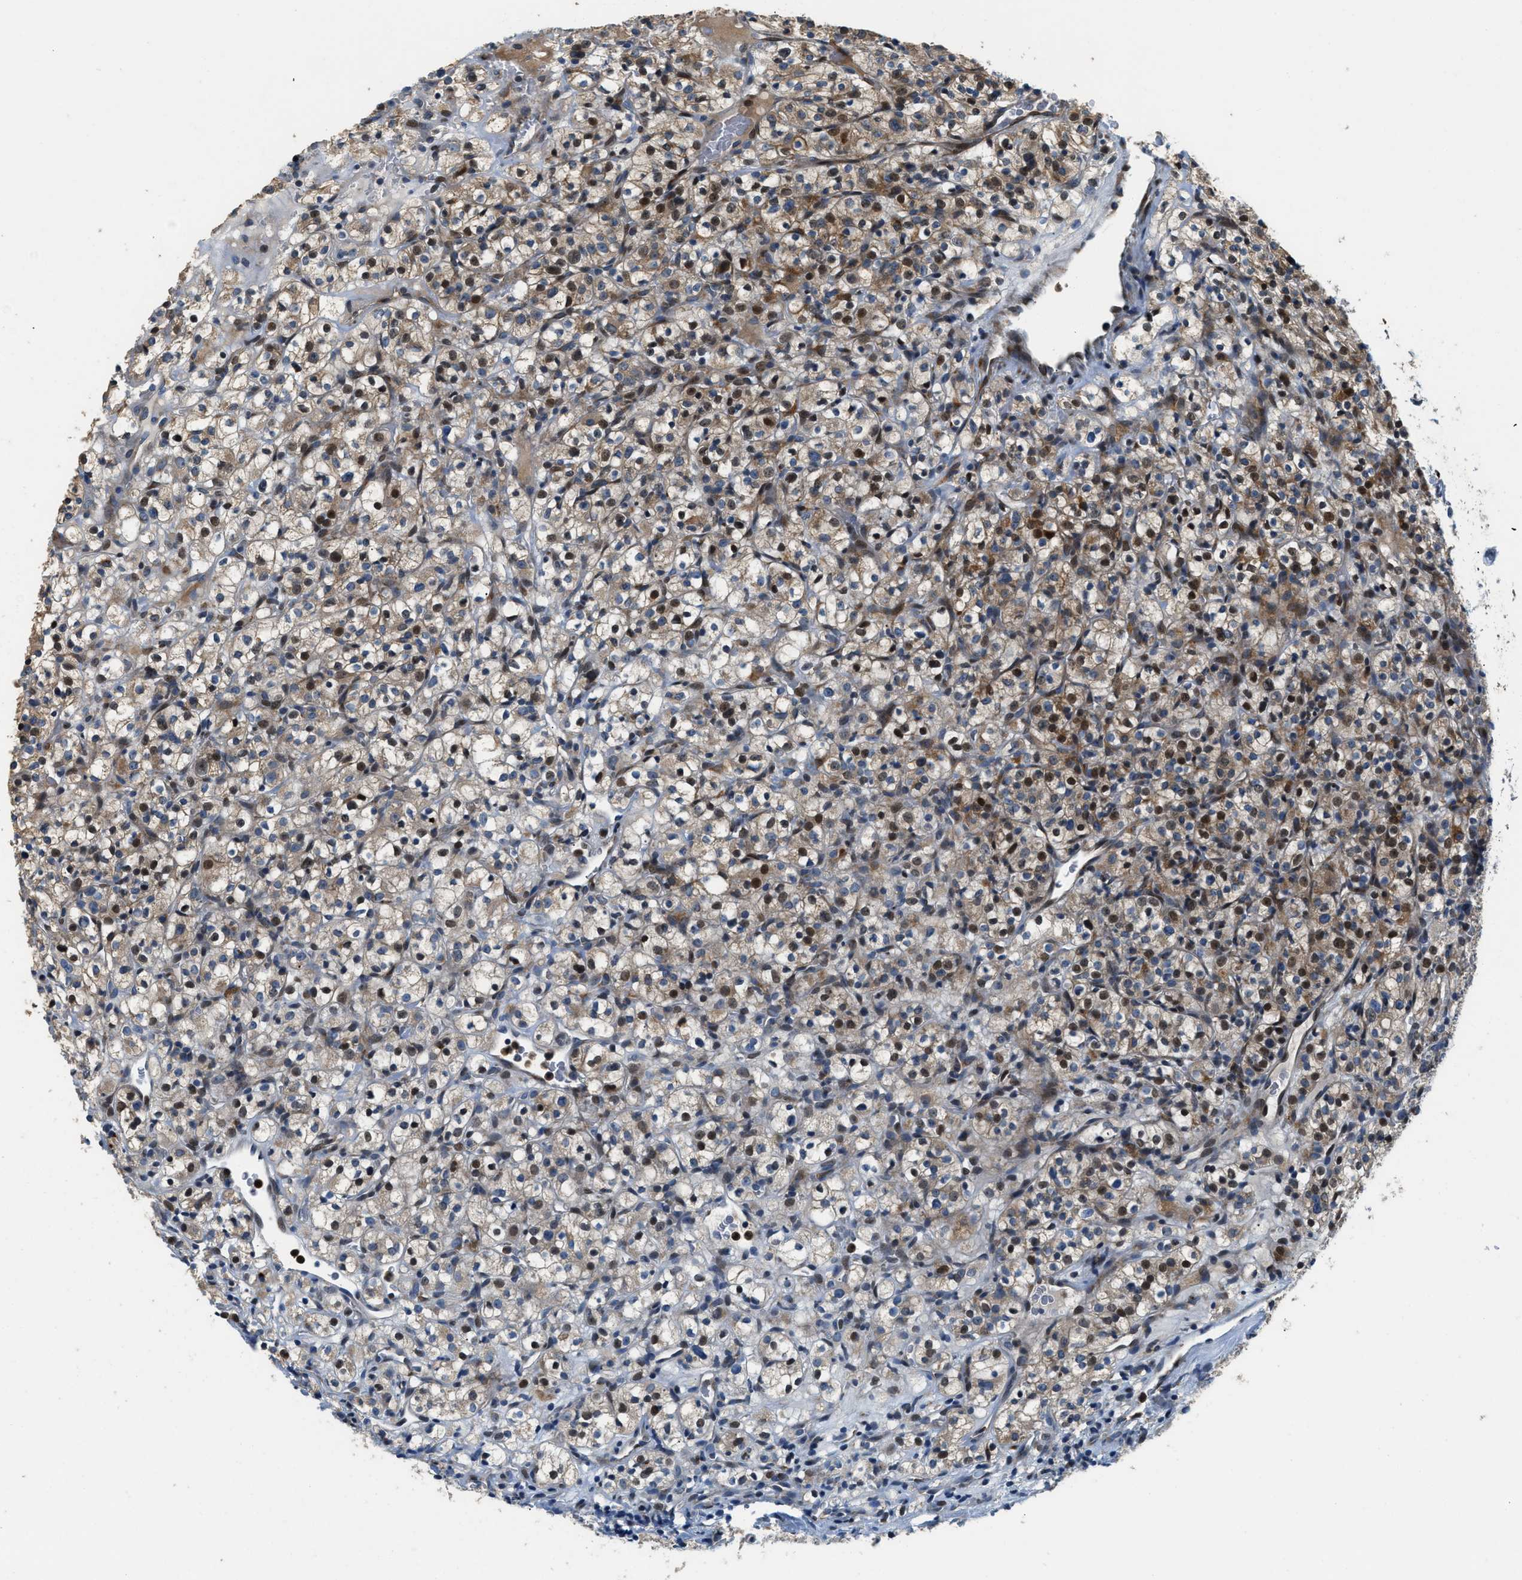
{"staining": {"intensity": "moderate", "quantity": "25%-75%", "location": "cytoplasmic/membranous,nuclear"}, "tissue": "renal cancer", "cell_type": "Tumor cells", "image_type": "cancer", "snomed": [{"axis": "morphology", "description": "Normal tissue, NOS"}, {"axis": "morphology", "description": "Adenocarcinoma, NOS"}, {"axis": "topography", "description": "Kidney"}], "caption": "High-power microscopy captured an IHC histopathology image of renal cancer (adenocarcinoma), revealing moderate cytoplasmic/membranous and nuclear expression in approximately 25%-75% of tumor cells.", "gene": "FUT8", "patient": {"sex": "female", "age": 72}}